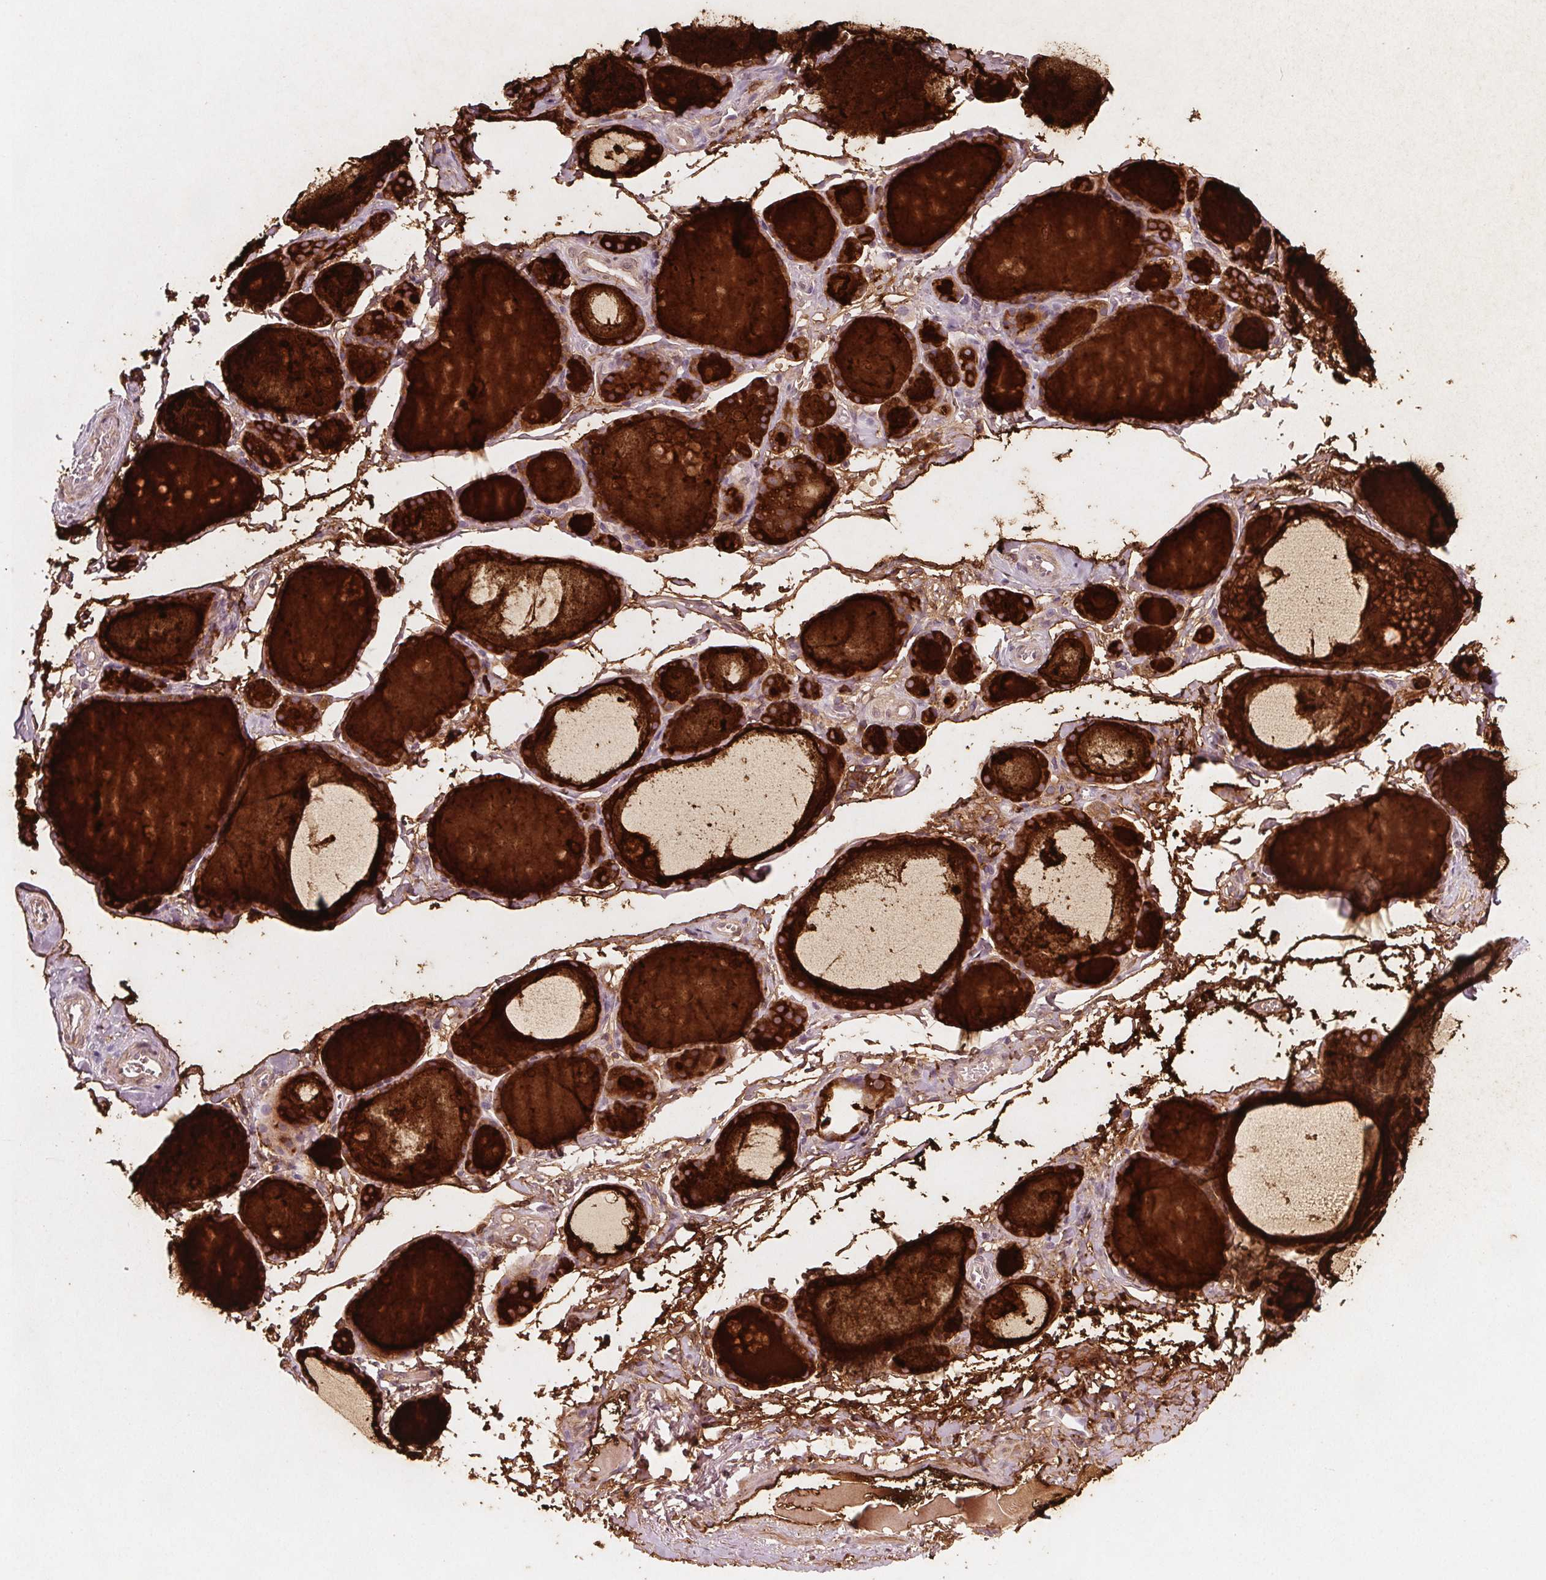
{"staining": {"intensity": "moderate", "quantity": "<25%", "location": "cytoplasmic/membranous"}, "tissue": "thyroid gland", "cell_type": "Glandular cells", "image_type": "normal", "snomed": [{"axis": "morphology", "description": "Normal tissue, NOS"}, {"axis": "topography", "description": "Thyroid gland"}], "caption": "Moderate cytoplasmic/membranous protein expression is identified in about <25% of glandular cells in thyroid gland. The staining is performed using DAB (3,3'-diaminobenzidine) brown chromogen to label protein expression. The nuclei are counter-stained blue using hematoxylin.", "gene": "ADAM33", "patient": {"sex": "male", "age": 68}}